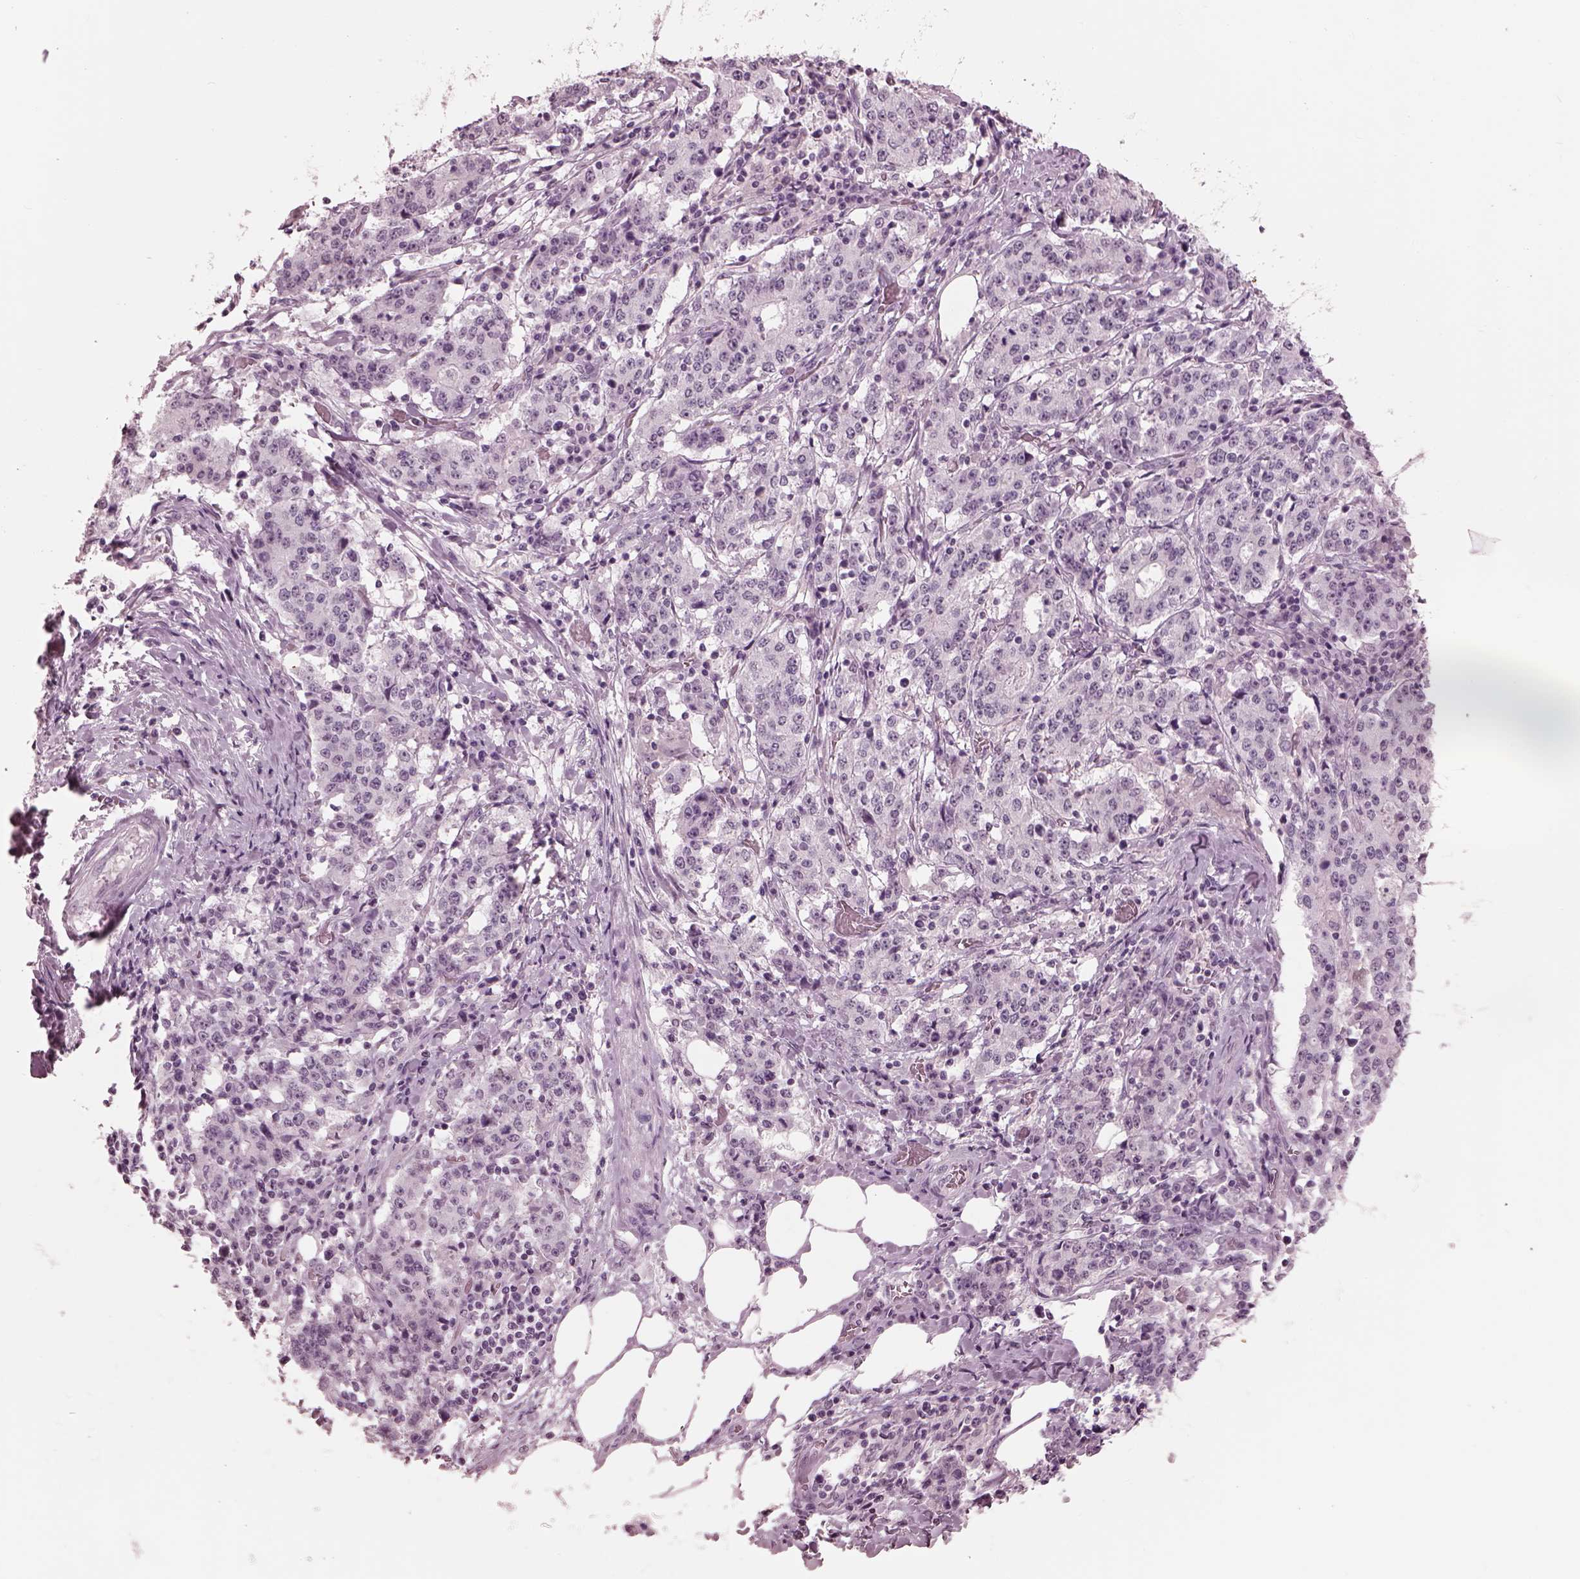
{"staining": {"intensity": "negative", "quantity": "none", "location": "none"}, "tissue": "stomach cancer", "cell_type": "Tumor cells", "image_type": "cancer", "snomed": [{"axis": "morphology", "description": "Adenocarcinoma, NOS"}, {"axis": "topography", "description": "Stomach"}], "caption": "Tumor cells show no significant positivity in stomach adenocarcinoma.", "gene": "GARIN4", "patient": {"sex": "male", "age": 59}}